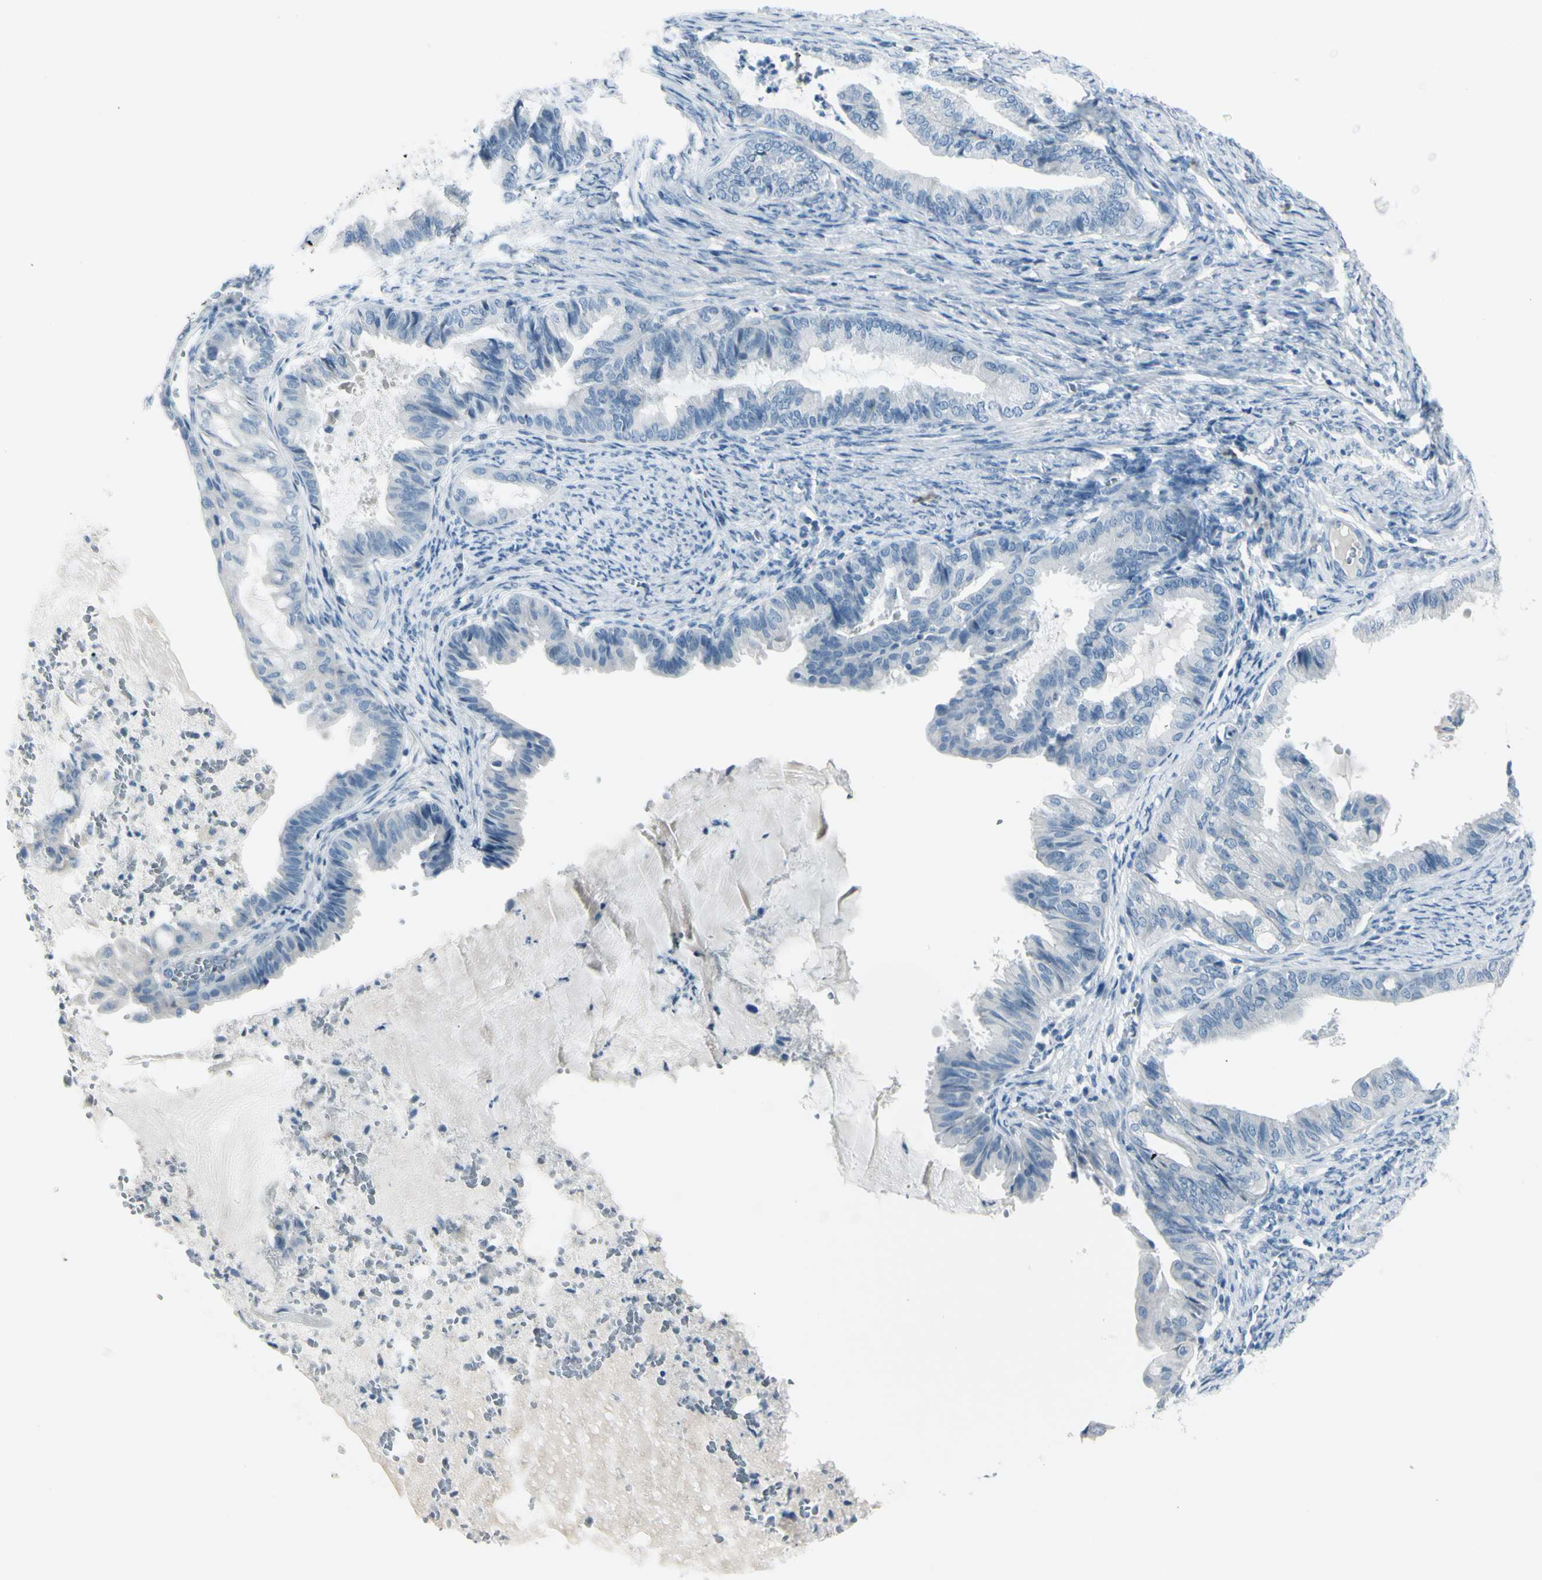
{"staining": {"intensity": "negative", "quantity": "none", "location": "none"}, "tissue": "endometrial cancer", "cell_type": "Tumor cells", "image_type": "cancer", "snomed": [{"axis": "morphology", "description": "Adenocarcinoma, NOS"}, {"axis": "topography", "description": "Endometrium"}], "caption": "Immunohistochemical staining of adenocarcinoma (endometrial) reveals no significant positivity in tumor cells.", "gene": "GPR34", "patient": {"sex": "female", "age": 86}}